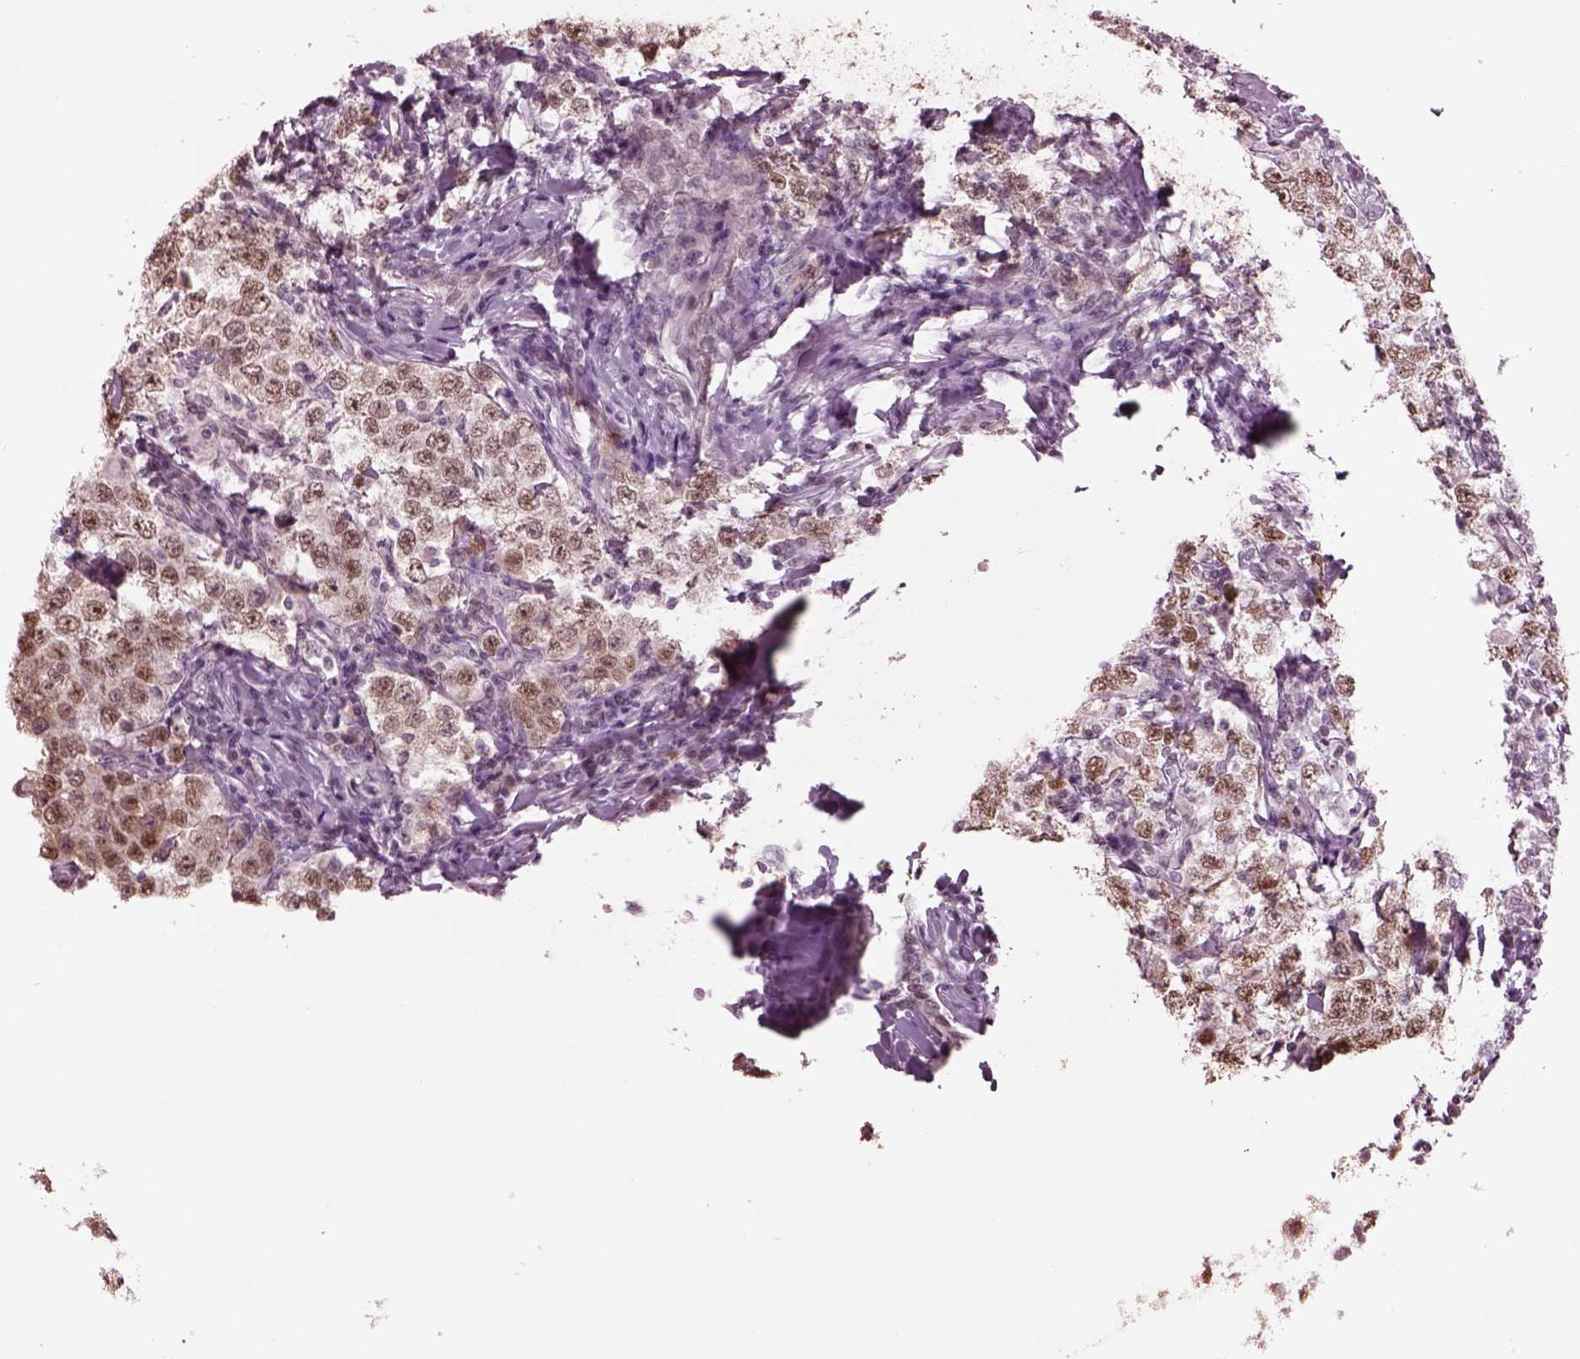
{"staining": {"intensity": "moderate", "quantity": ">75%", "location": "nuclear"}, "tissue": "testis cancer", "cell_type": "Tumor cells", "image_type": "cancer", "snomed": [{"axis": "morphology", "description": "Seminoma, NOS"}, {"axis": "morphology", "description": "Carcinoma, Embryonal, NOS"}, {"axis": "topography", "description": "Testis"}], "caption": "The micrograph reveals staining of testis cancer, revealing moderate nuclear protein staining (brown color) within tumor cells. The staining was performed using DAB, with brown indicating positive protein expression. Nuclei are stained blue with hematoxylin.", "gene": "SEPHS1", "patient": {"sex": "male", "age": 41}}